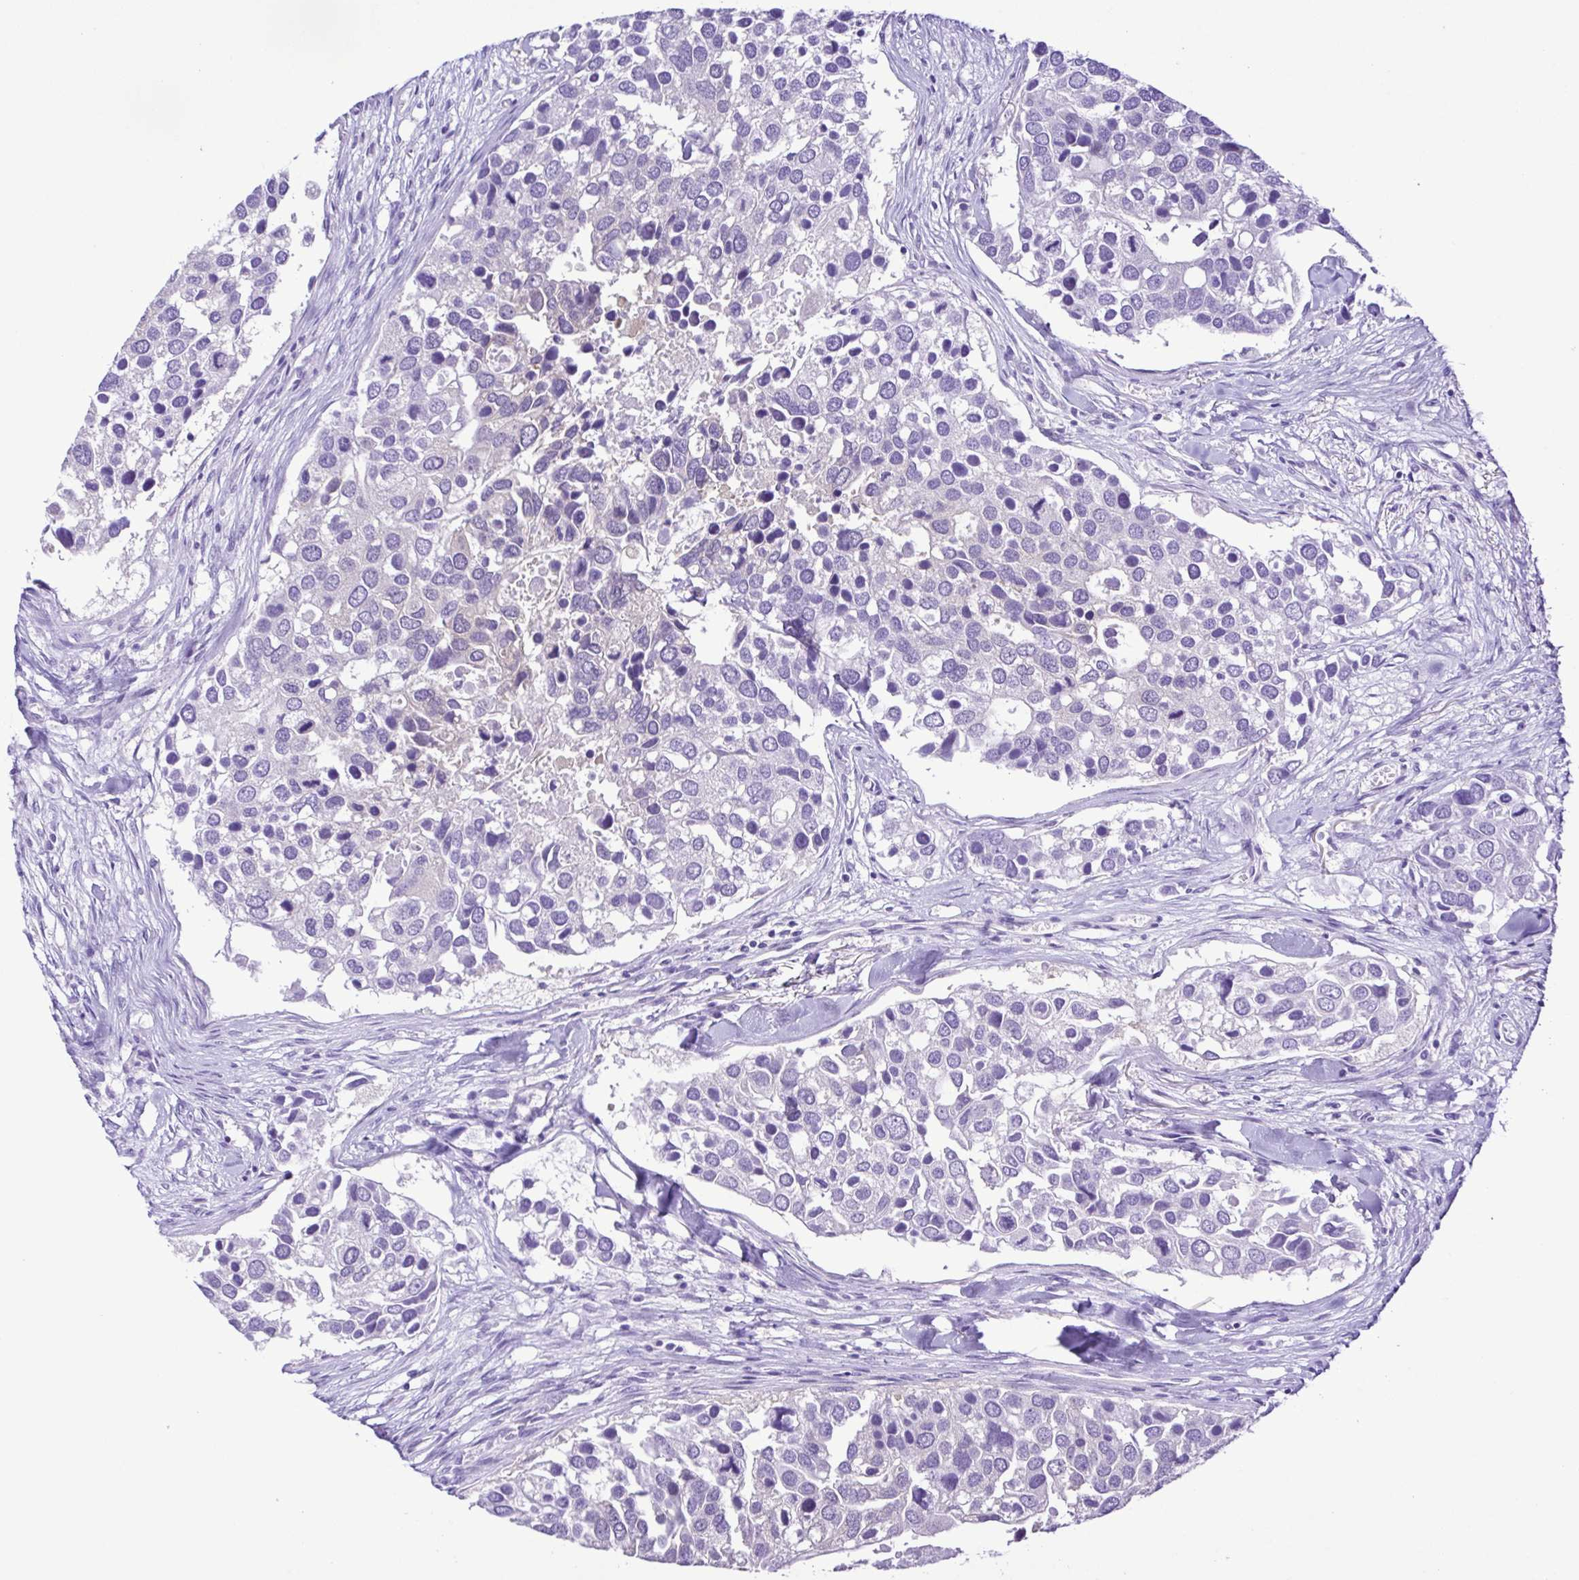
{"staining": {"intensity": "negative", "quantity": "none", "location": "none"}, "tissue": "breast cancer", "cell_type": "Tumor cells", "image_type": "cancer", "snomed": [{"axis": "morphology", "description": "Duct carcinoma"}, {"axis": "topography", "description": "Breast"}], "caption": "Immunohistochemistry (IHC) image of human breast cancer (intraductal carcinoma) stained for a protein (brown), which shows no expression in tumor cells.", "gene": "SYT1", "patient": {"sex": "female", "age": 83}}